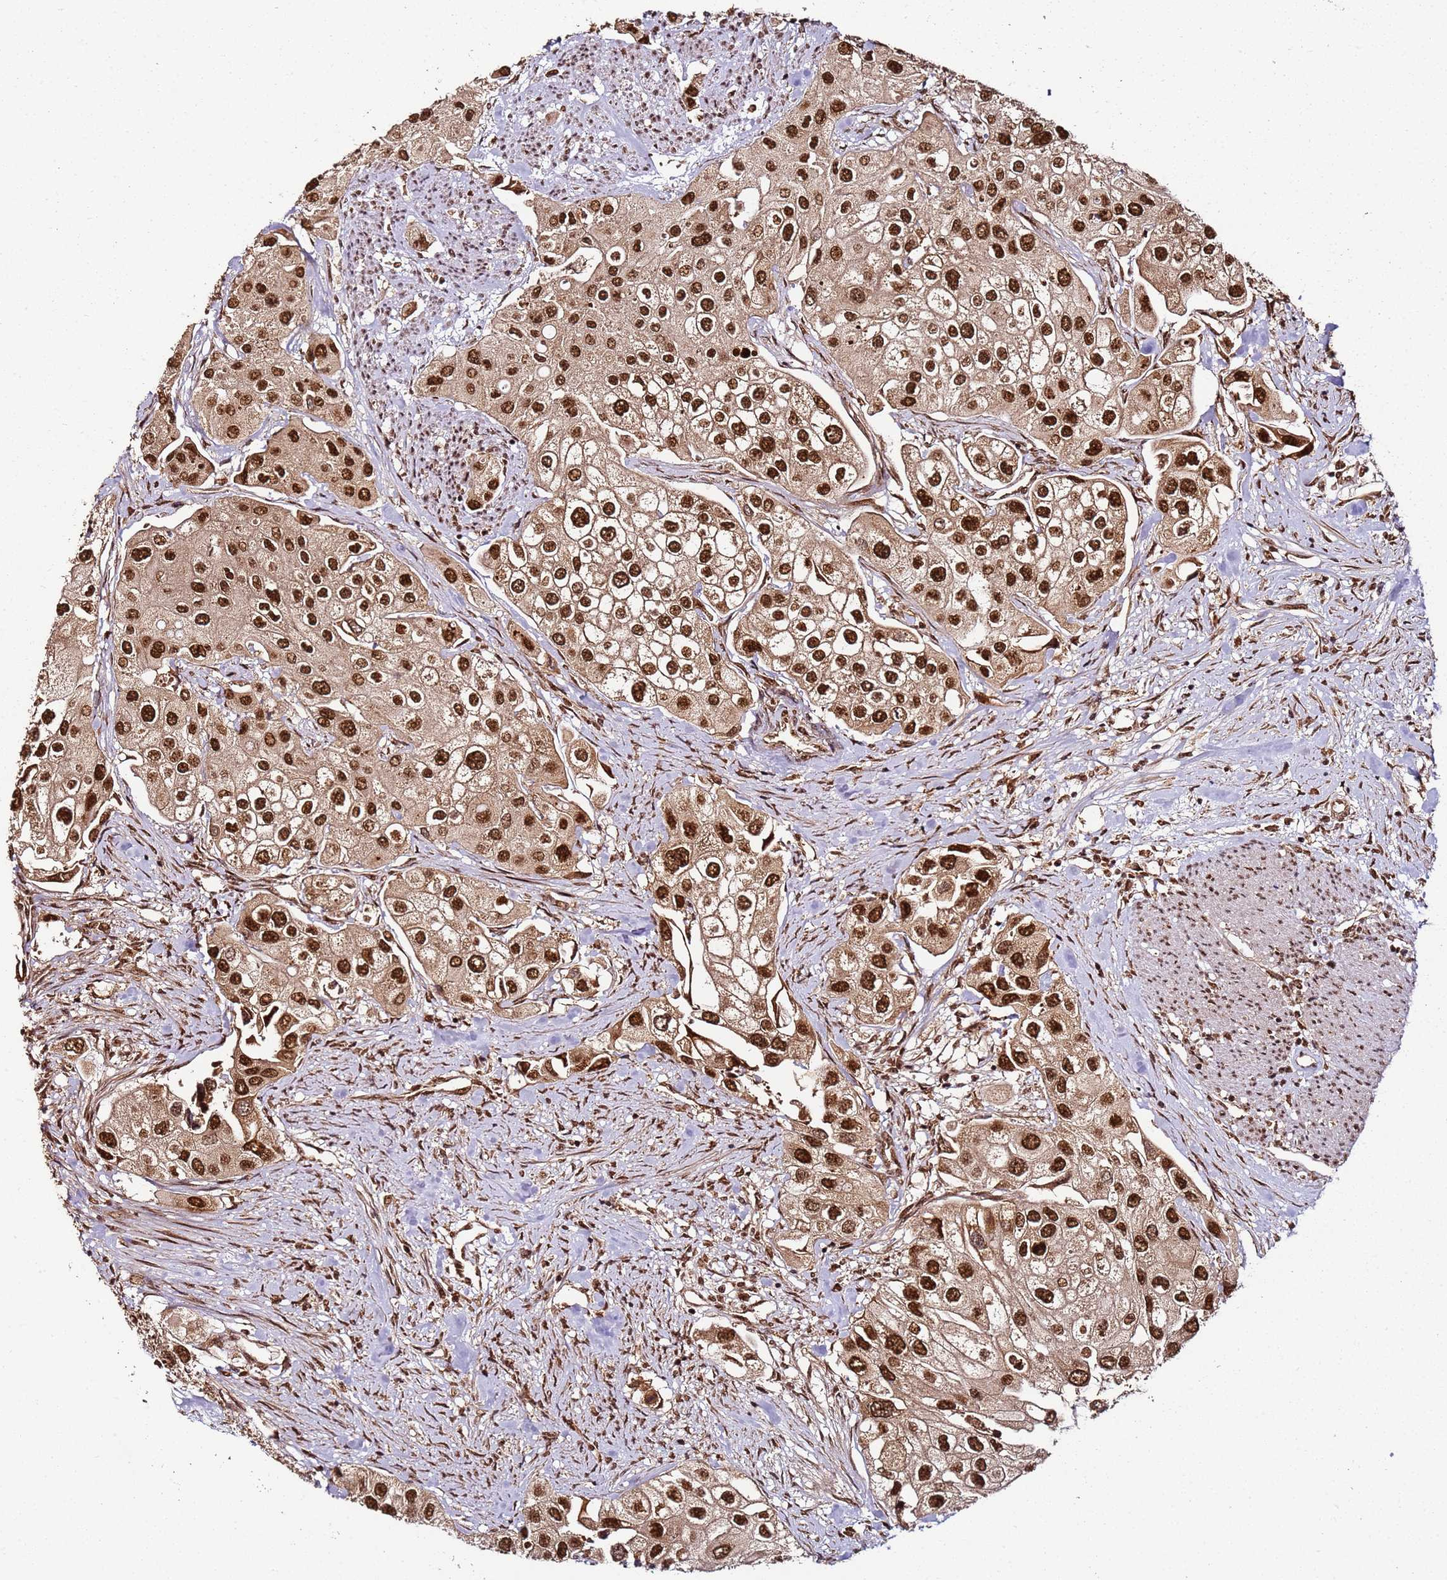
{"staining": {"intensity": "strong", "quantity": ">75%", "location": "nuclear"}, "tissue": "urothelial cancer", "cell_type": "Tumor cells", "image_type": "cancer", "snomed": [{"axis": "morphology", "description": "Urothelial carcinoma, High grade"}, {"axis": "topography", "description": "Urinary bladder"}], "caption": "Brown immunohistochemical staining in urothelial carcinoma (high-grade) shows strong nuclear expression in about >75% of tumor cells.", "gene": "XRN2", "patient": {"sex": "male", "age": 64}}